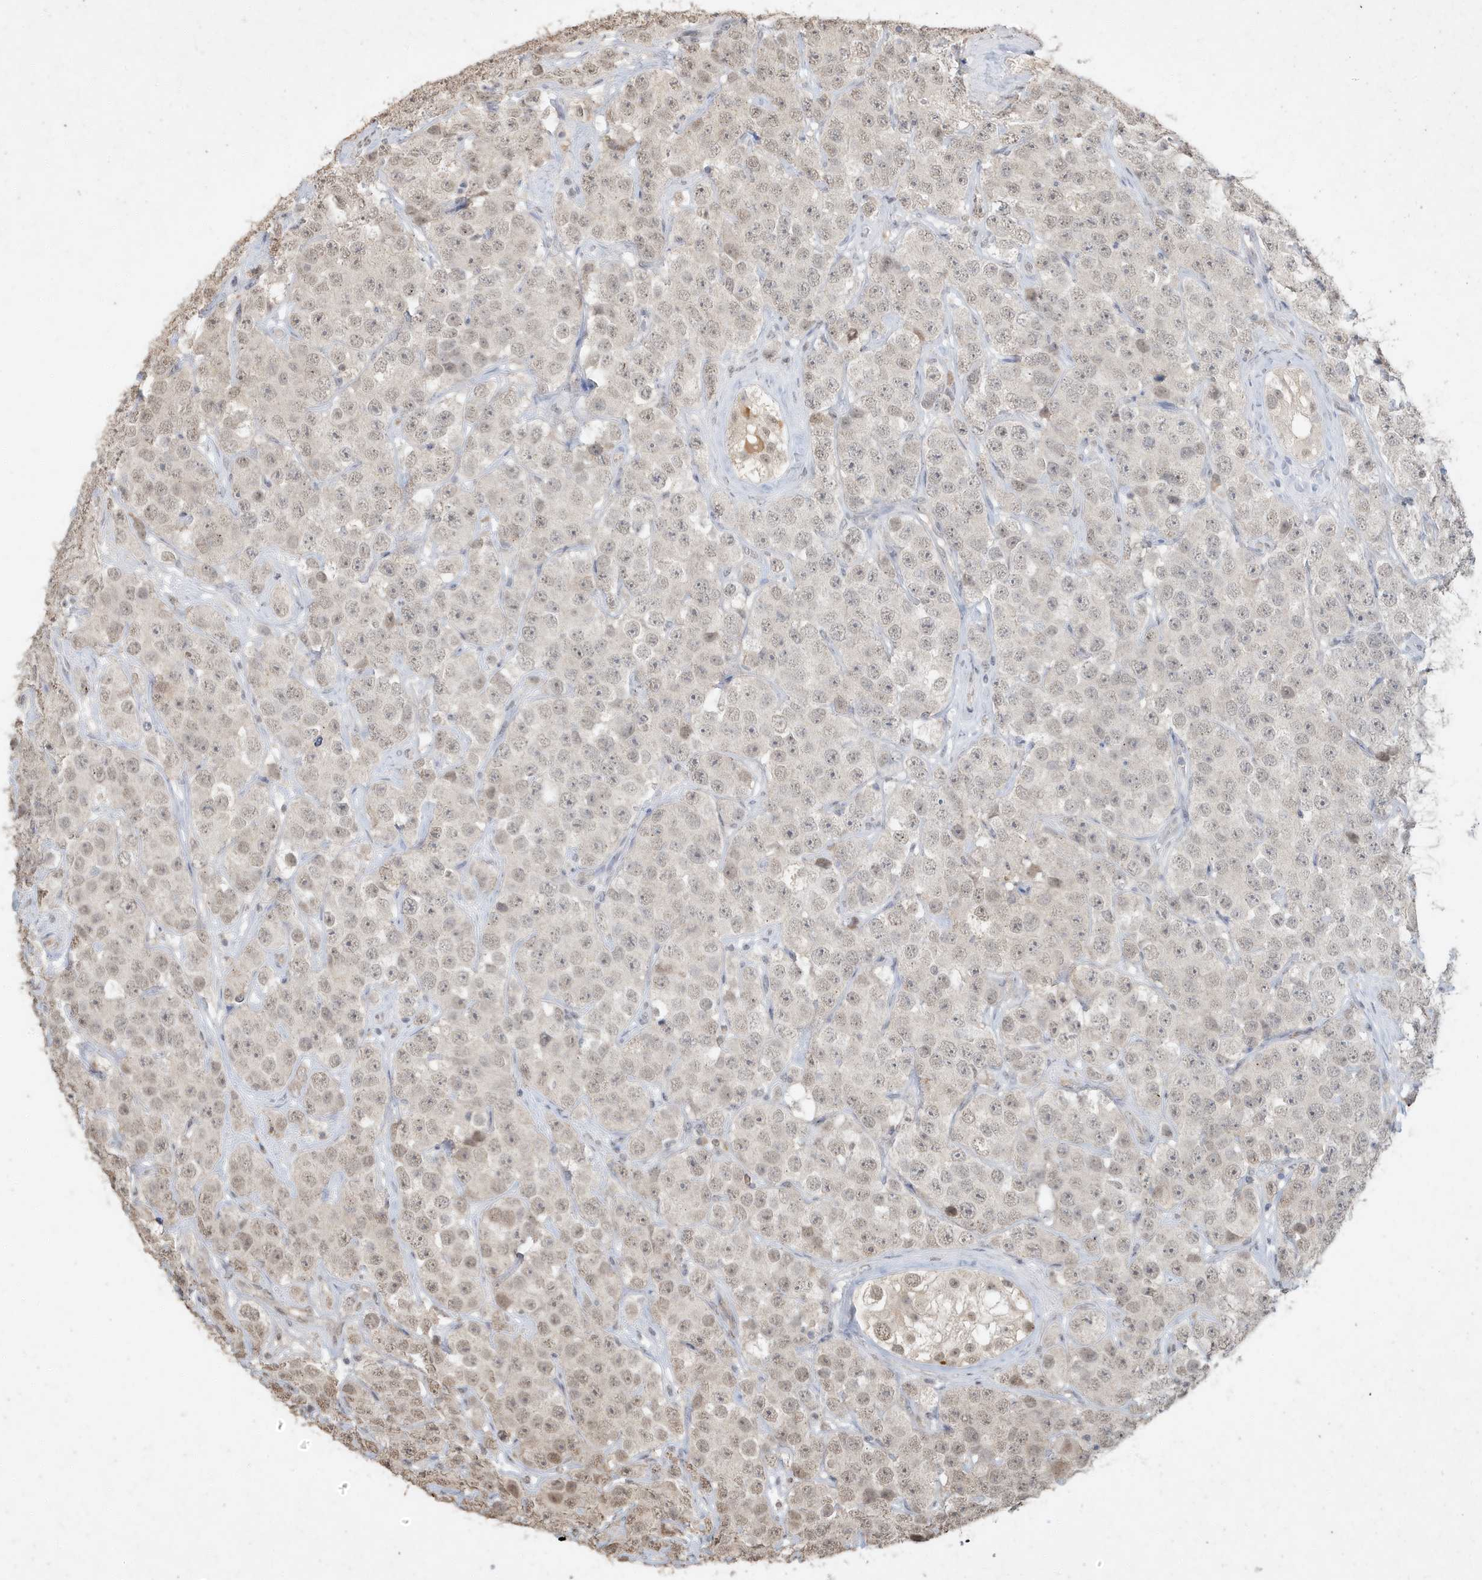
{"staining": {"intensity": "weak", "quantity": "25%-75%", "location": "nuclear"}, "tissue": "testis cancer", "cell_type": "Tumor cells", "image_type": "cancer", "snomed": [{"axis": "morphology", "description": "Seminoma, NOS"}, {"axis": "topography", "description": "Testis"}], "caption": "A micrograph of seminoma (testis) stained for a protein demonstrates weak nuclear brown staining in tumor cells.", "gene": "DEFA1", "patient": {"sex": "male", "age": 28}}